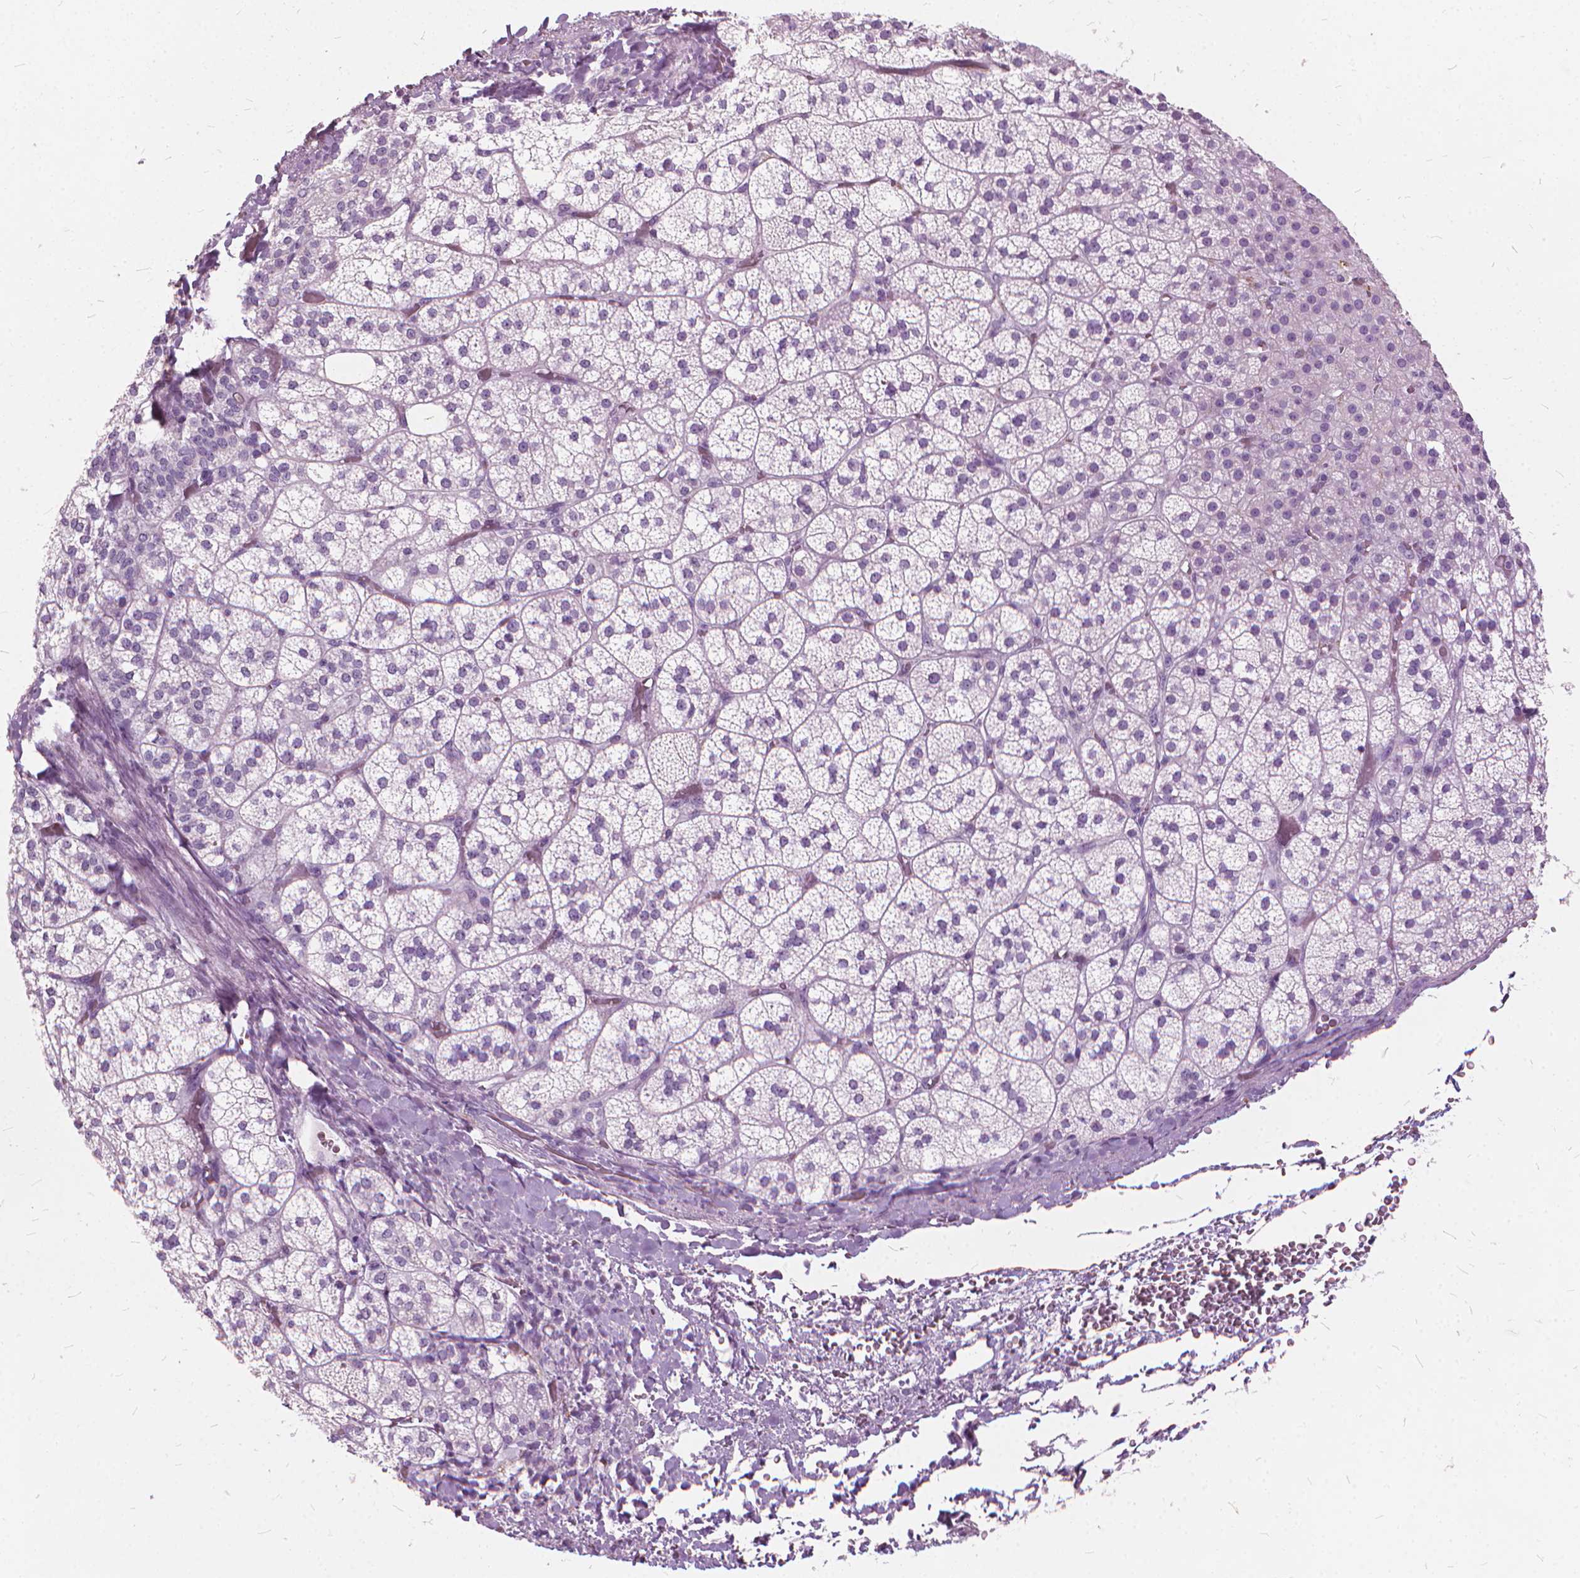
{"staining": {"intensity": "negative", "quantity": "none", "location": "none"}, "tissue": "adrenal gland", "cell_type": "Glandular cells", "image_type": "normal", "snomed": [{"axis": "morphology", "description": "Normal tissue, NOS"}, {"axis": "topography", "description": "Adrenal gland"}], "caption": "This is an immunohistochemistry (IHC) photomicrograph of normal human adrenal gland. There is no expression in glandular cells.", "gene": "DNM1", "patient": {"sex": "female", "age": 60}}